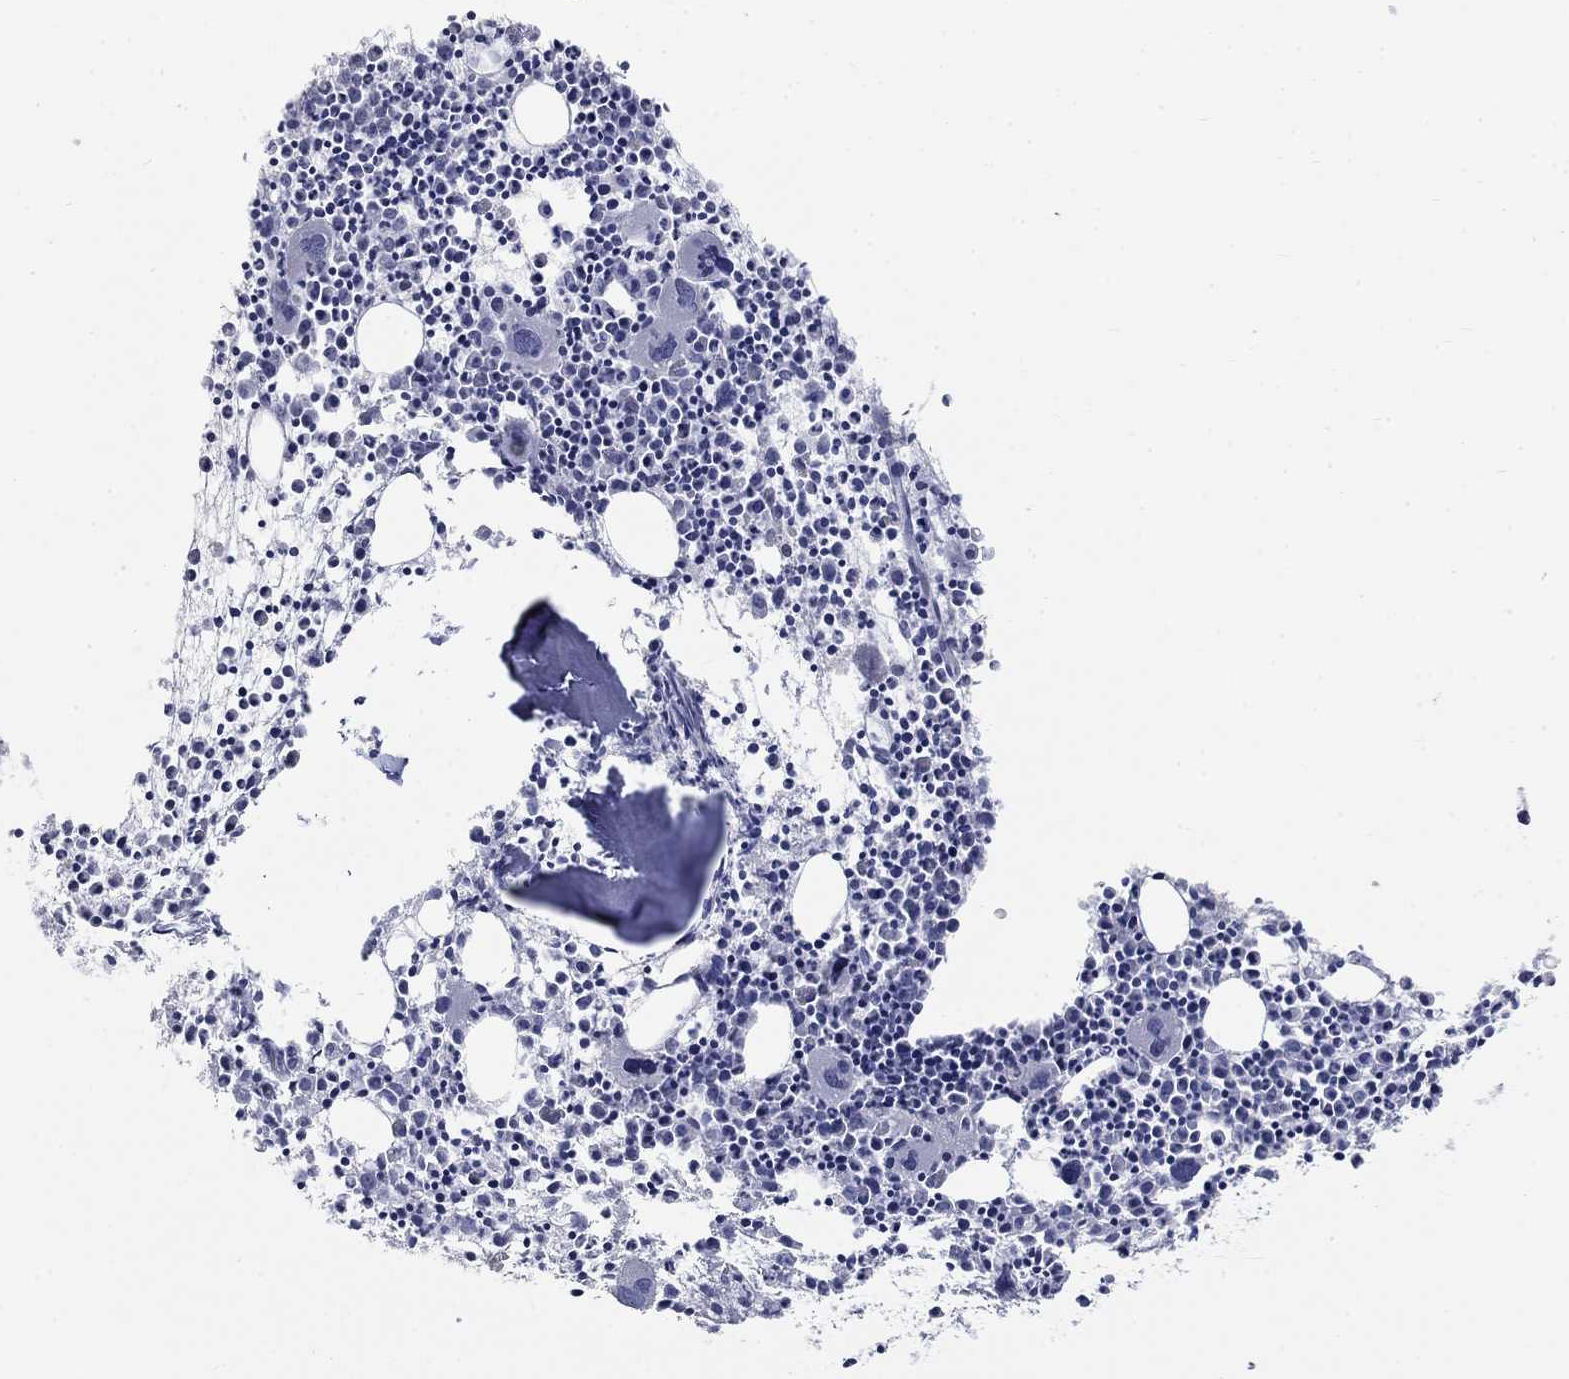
{"staining": {"intensity": "negative", "quantity": "none", "location": "none"}, "tissue": "bone marrow", "cell_type": "Hematopoietic cells", "image_type": "normal", "snomed": [{"axis": "morphology", "description": "Normal tissue, NOS"}, {"axis": "morphology", "description": "Inflammation, NOS"}, {"axis": "topography", "description": "Bone marrow"}], "caption": "DAB immunohistochemical staining of benign bone marrow demonstrates no significant expression in hematopoietic cells.", "gene": "ELAVL4", "patient": {"sex": "male", "age": 3}}